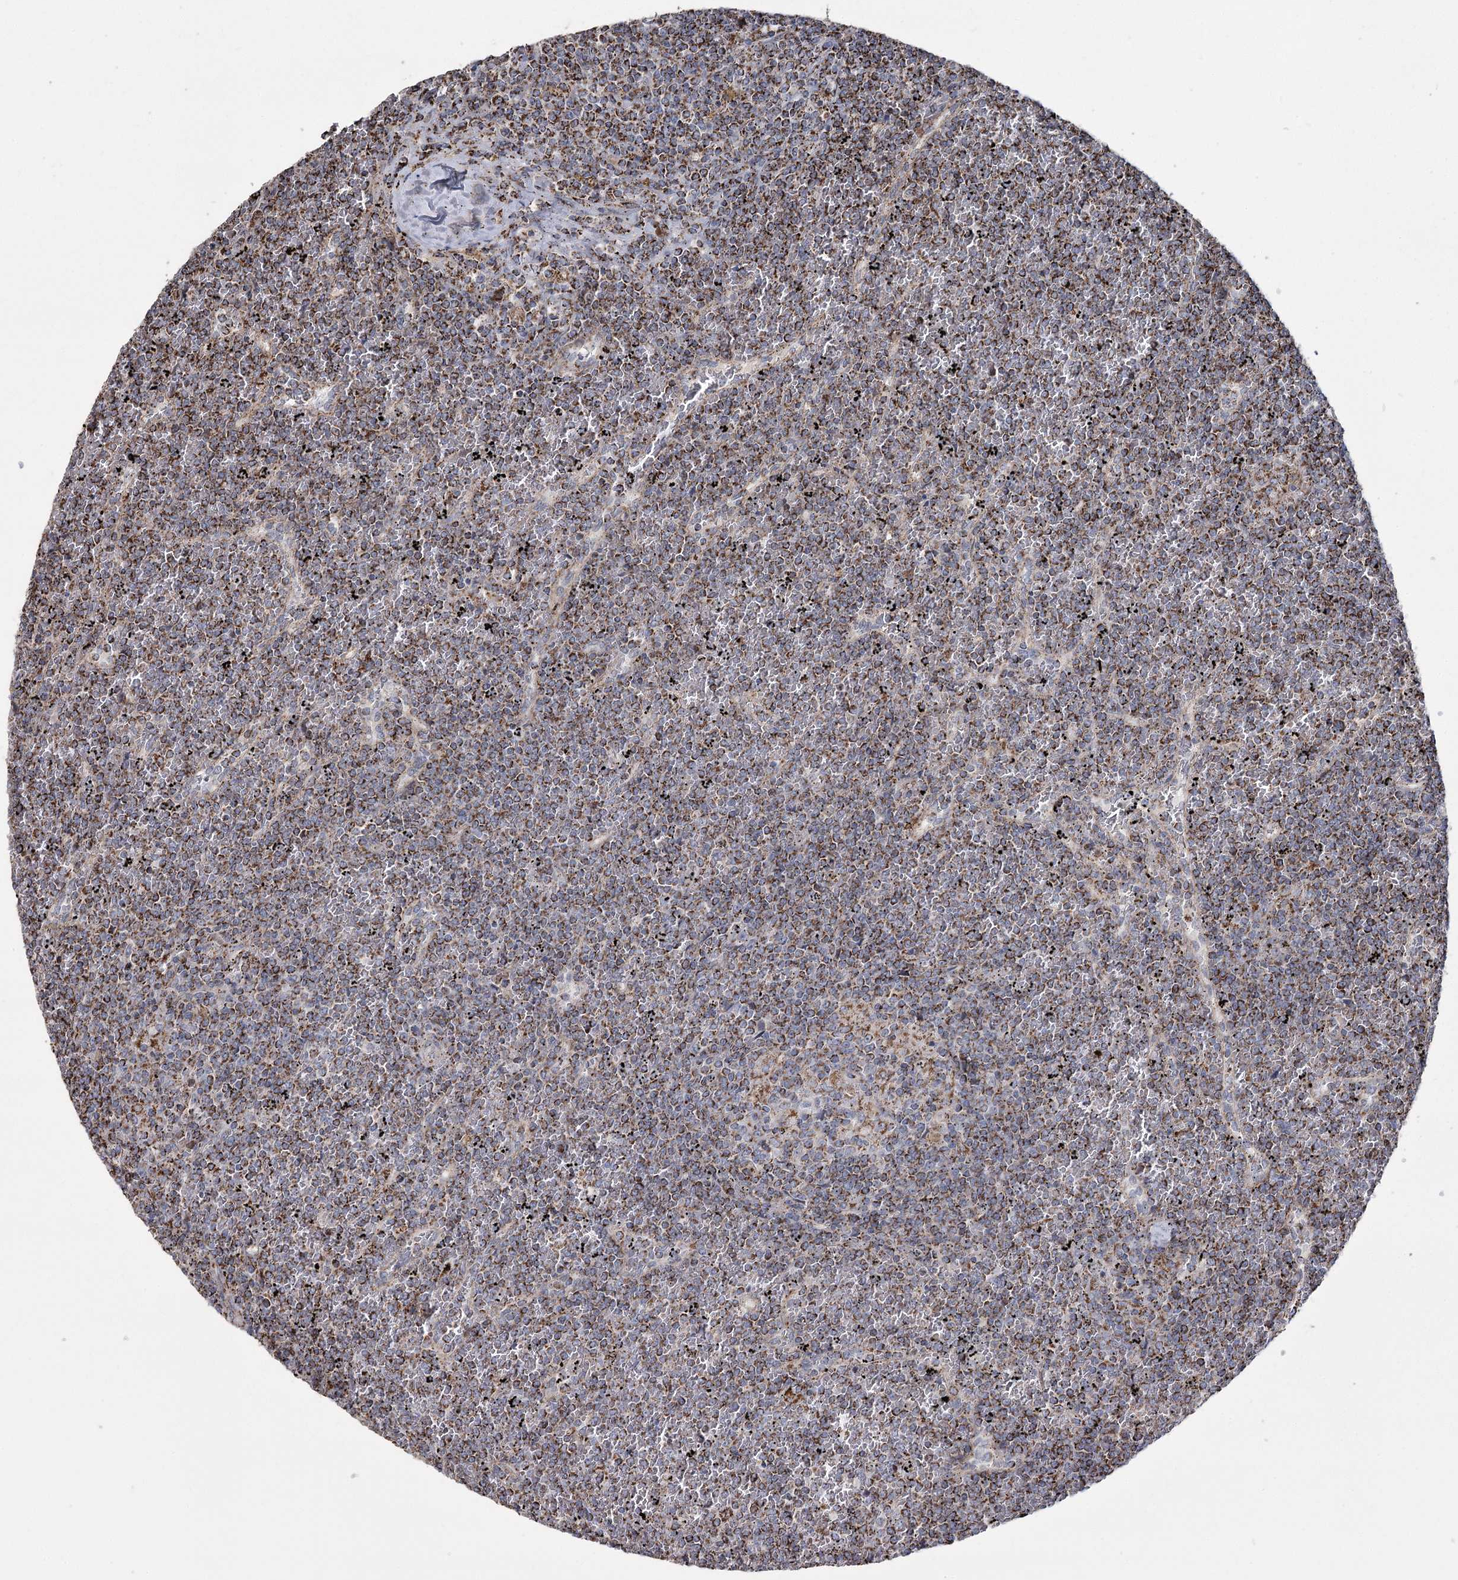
{"staining": {"intensity": "strong", "quantity": "25%-75%", "location": "cytoplasmic/membranous"}, "tissue": "lymphoma", "cell_type": "Tumor cells", "image_type": "cancer", "snomed": [{"axis": "morphology", "description": "Malignant lymphoma, non-Hodgkin's type, Low grade"}, {"axis": "topography", "description": "Spleen"}], "caption": "Protein staining of low-grade malignant lymphoma, non-Hodgkin's type tissue shows strong cytoplasmic/membranous positivity in approximately 25%-75% of tumor cells.", "gene": "RANBP3L", "patient": {"sex": "female", "age": 19}}